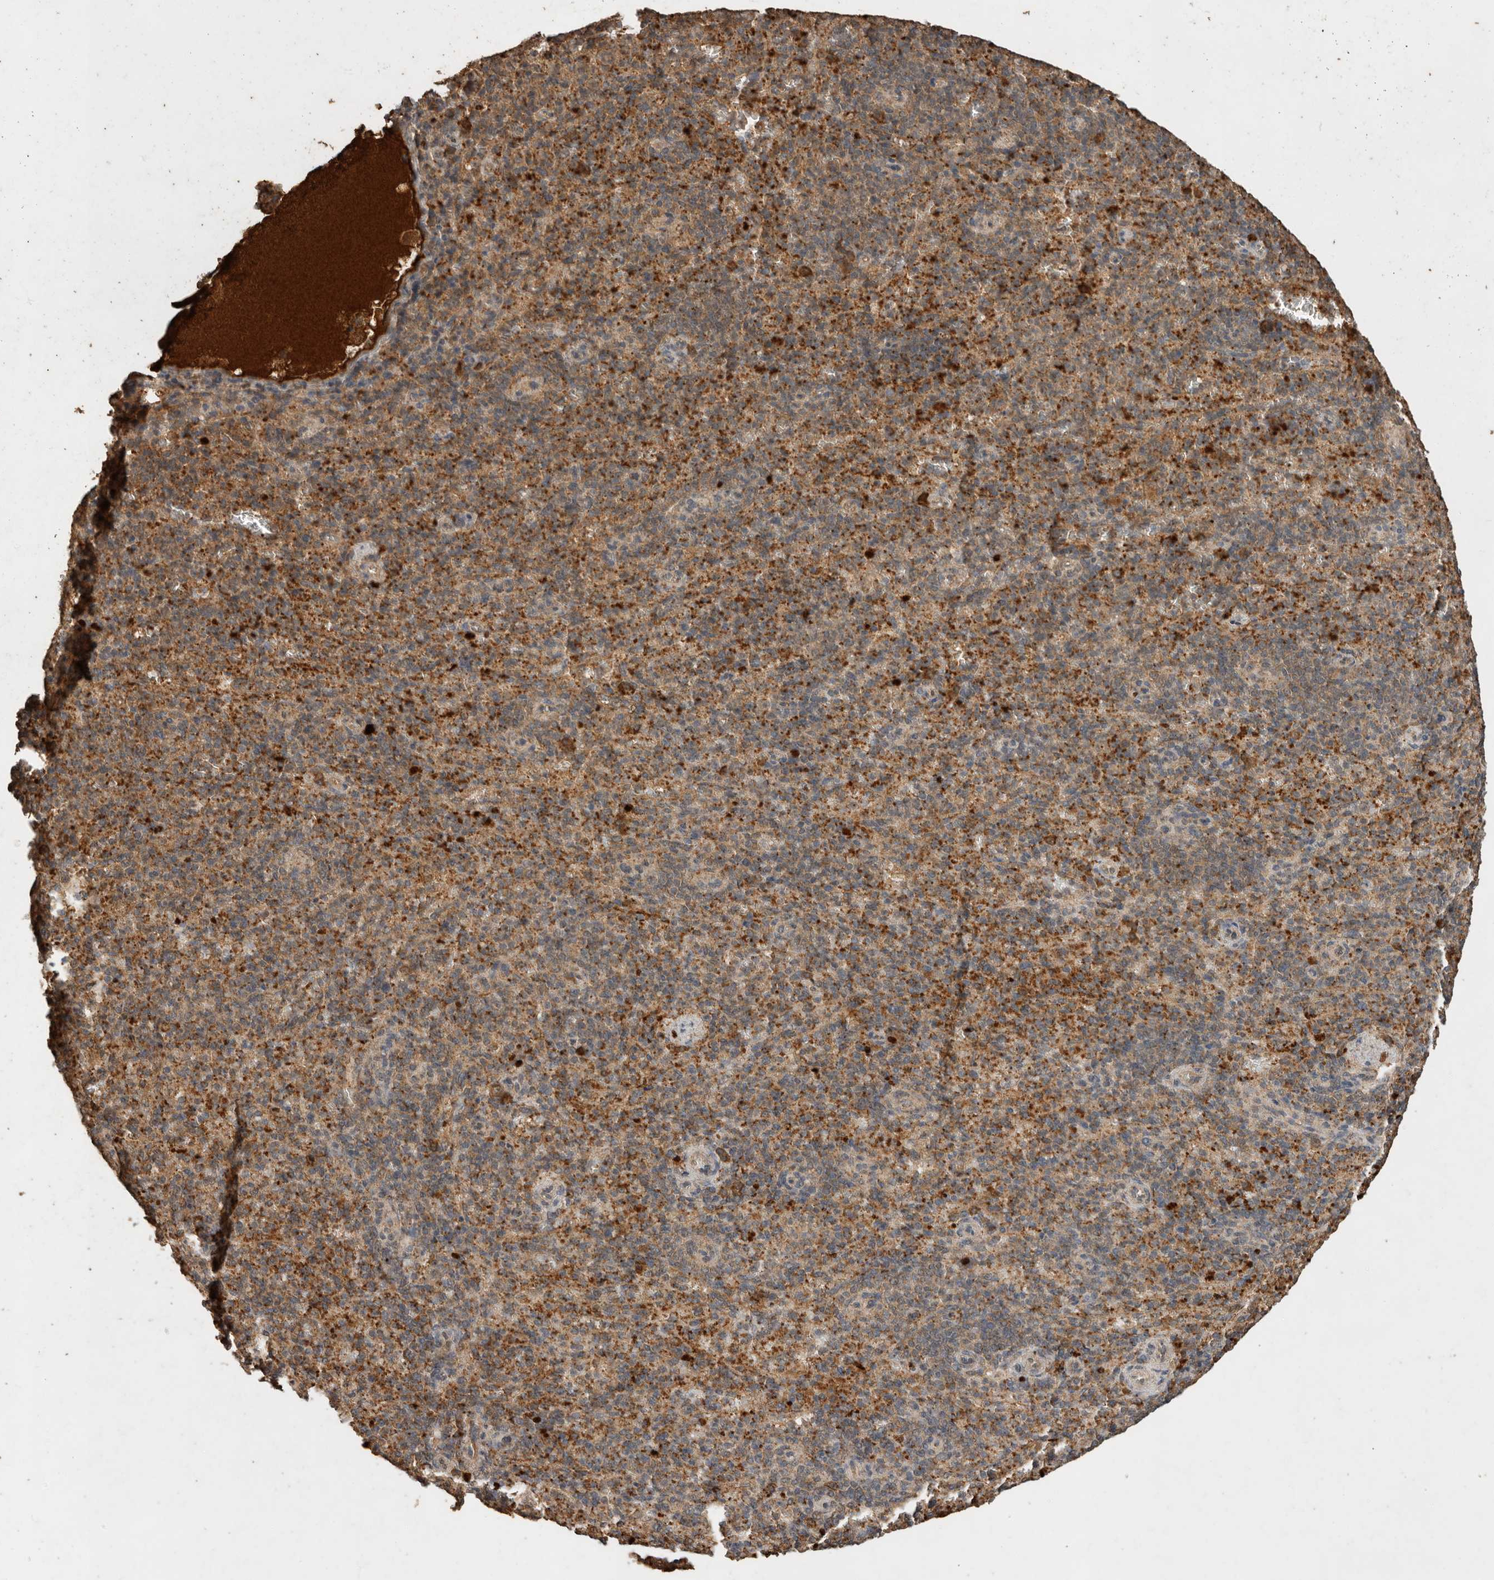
{"staining": {"intensity": "moderate", "quantity": "<25%", "location": "cytoplasmic/membranous"}, "tissue": "spleen", "cell_type": "Cells in red pulp", "image_type": "normal", "snomed": [{"axis": "morphology", "description": "Normal tissue, NOS"}, {"axis": "topography", "description": "Spleen"}], "caption": "Brown immunohistochemical staining in benign spleen exhibits moderate cytoplasmic/membranous positivity in approximately <25% of cells in red pulp.", "gene": "CTF1", "patient": {"sex": "female", "age": 74}}